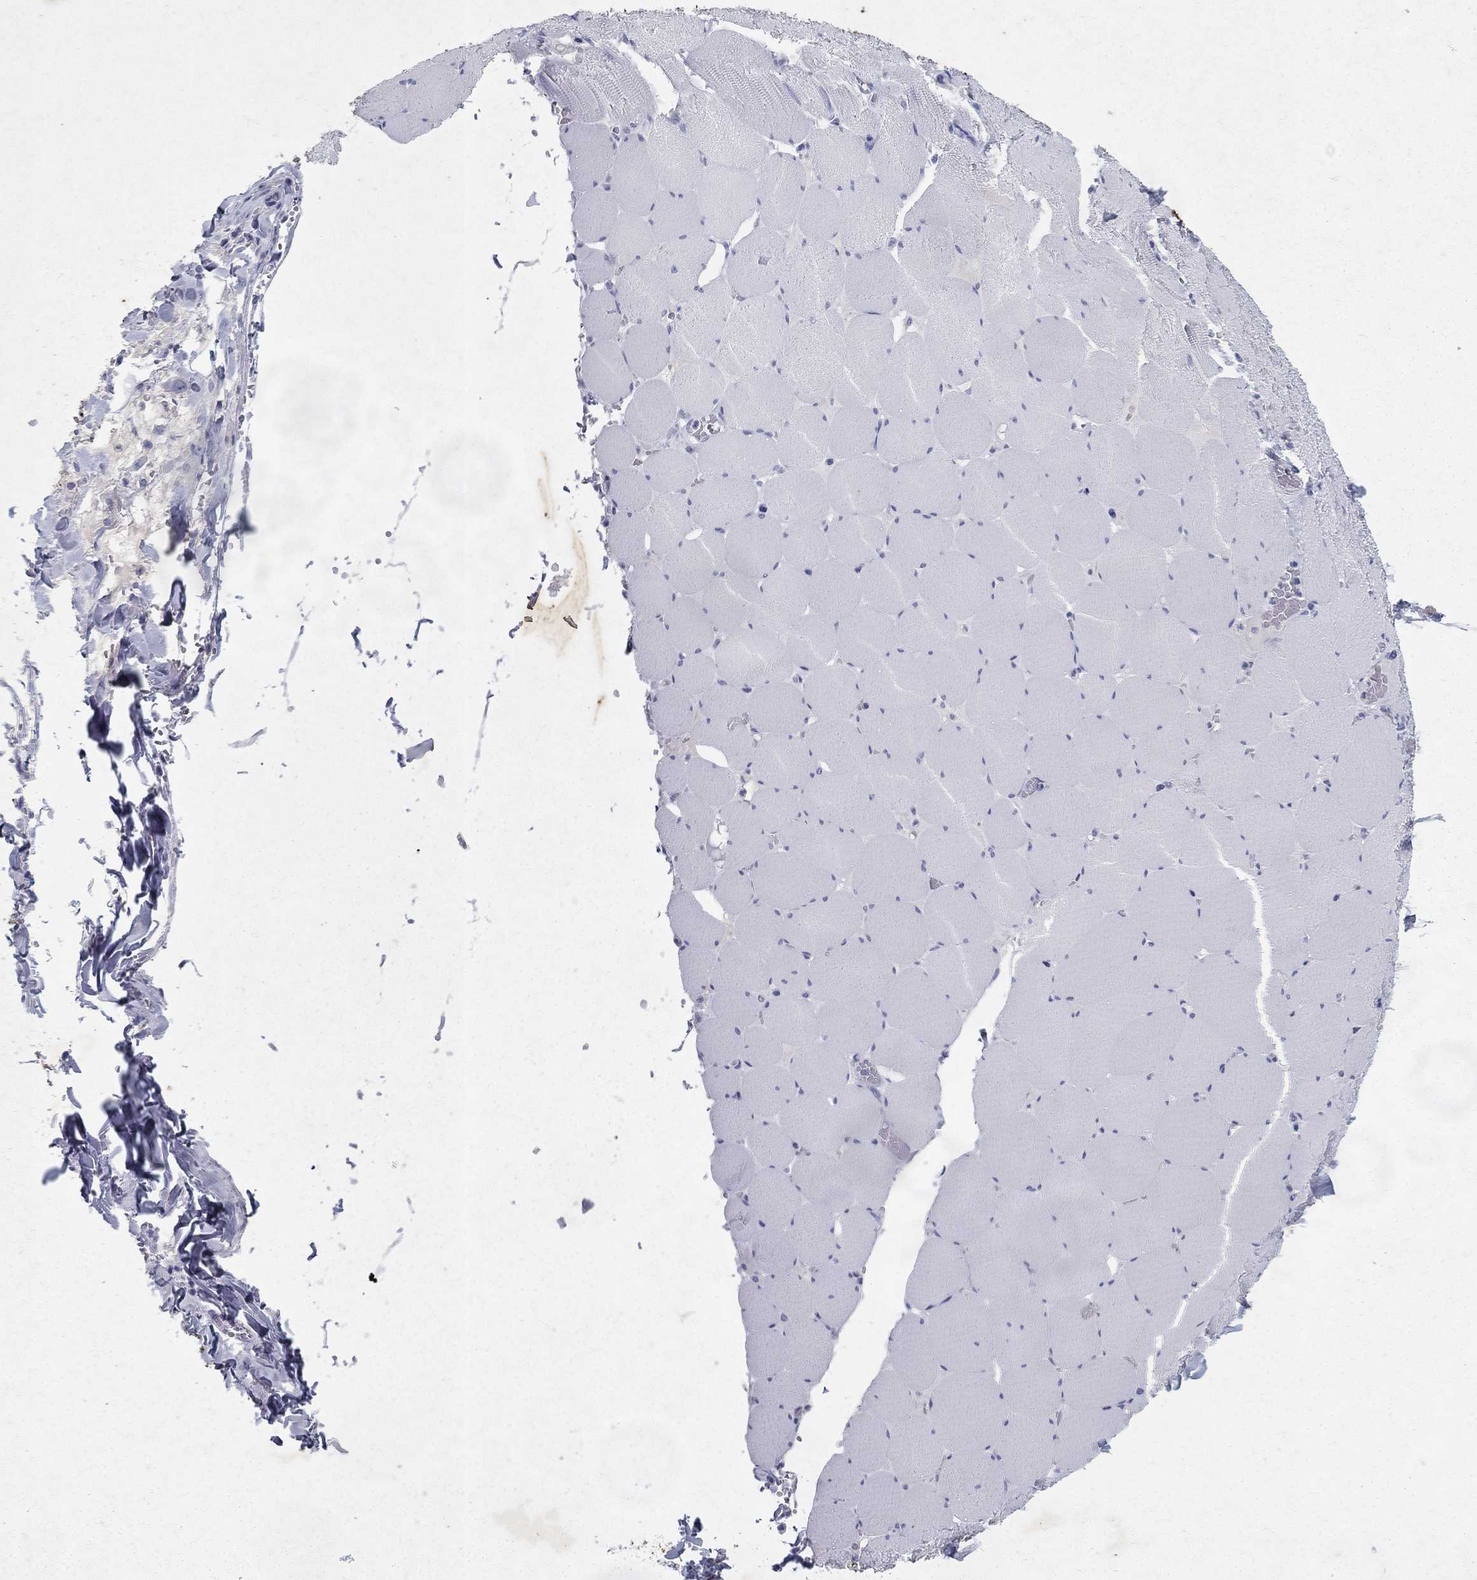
{"staining": {"intensity": "negative", "quantity": "none", "location": "none"}, "tissue": "skeletal muscle", "cell_type": "Myocytes", "image_type": "normal", "snomed": [{"axis": "morphology", "description": "Normal tissue, NOS"}, {"axis": "morphology", "description": "Malignant melanoma, Metastatic site"}, {"axis": "topography", "description": "Skeletal muscle"}], "caption": "An immunohistochemistry histopathology image of normal skeletal muscle is shown. There is no staining in myocytes of skeletal muscle. Nuclei are stained in blue.", "gene": "RGS13", "patient": {"sex": "male", "age": 50}}